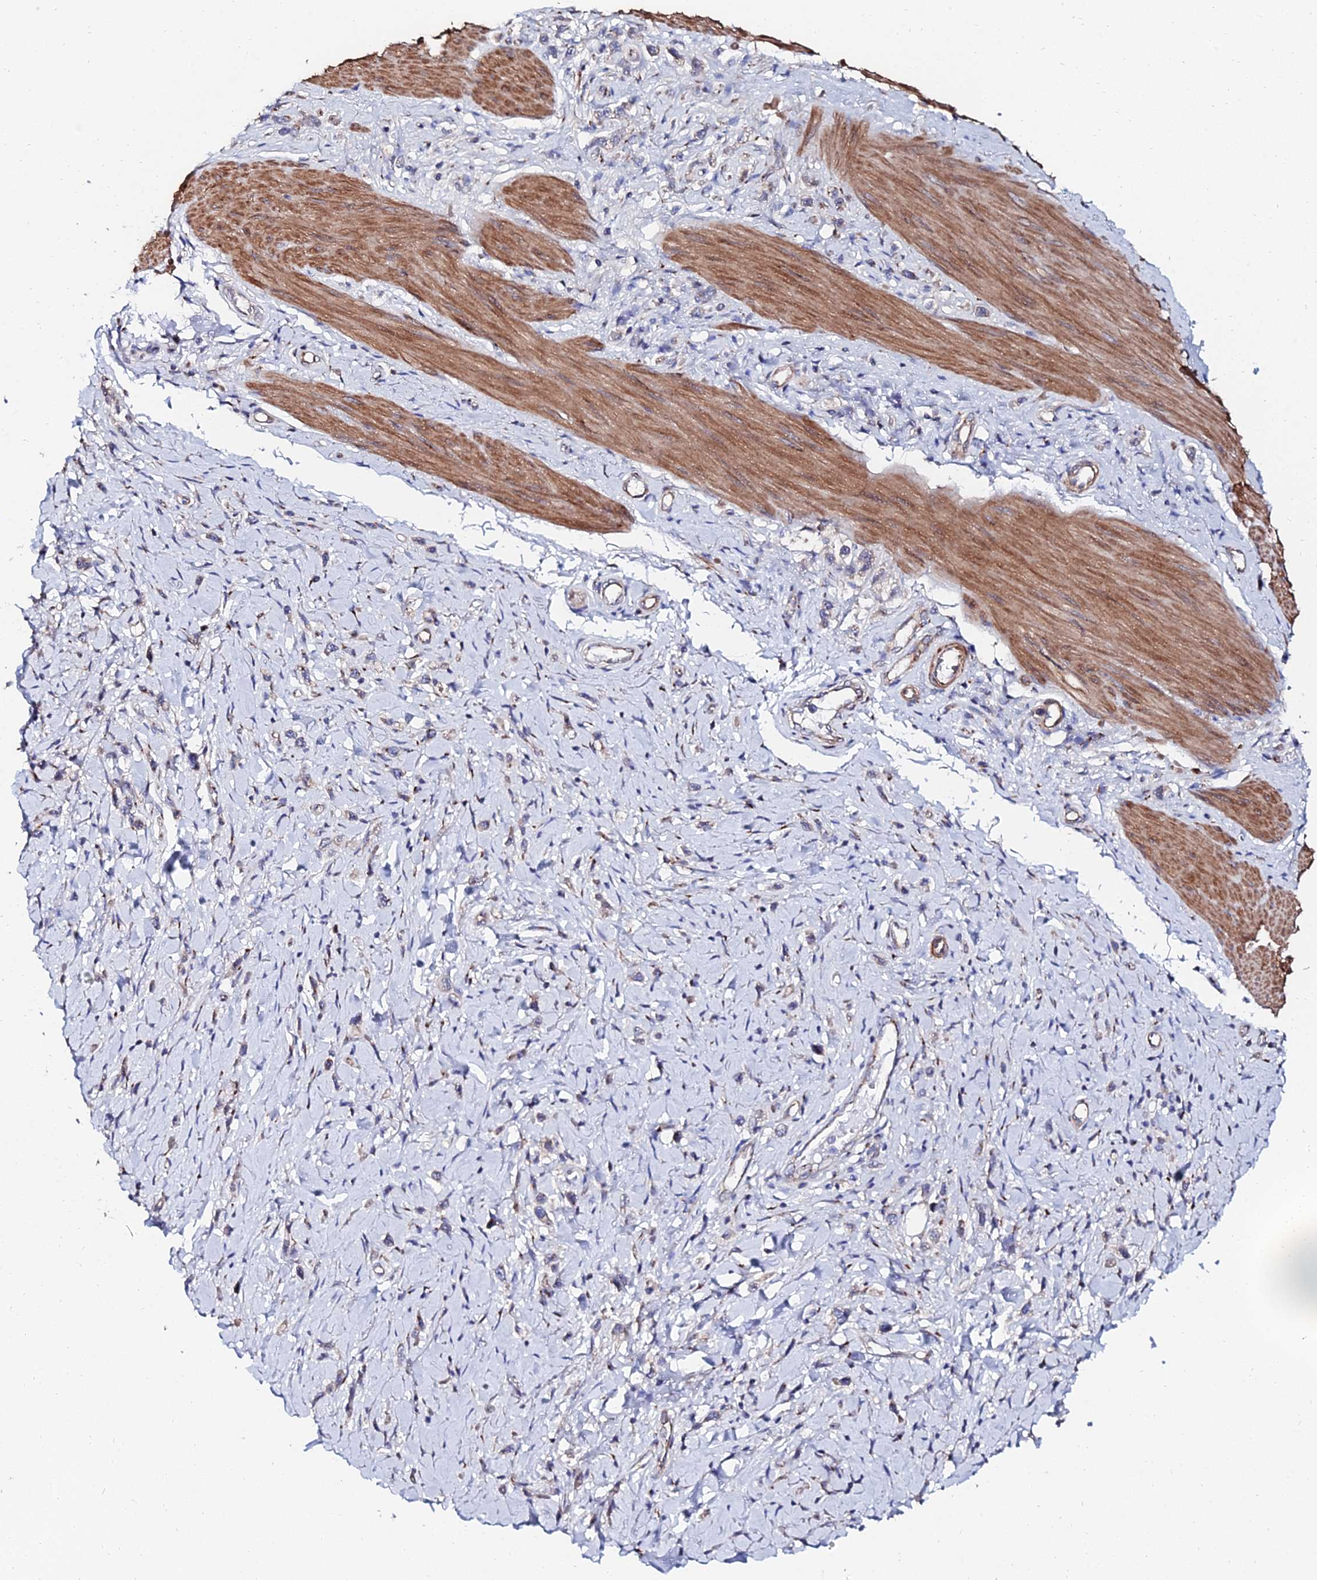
{"staining": {"intensity": "weak", "quantity": "<25%", "location": "cytoplasmic/membranous"}, "tissue": "stomach cancer", "cell_type": "Tumor cells", "image_type": "cancer", "snomed": [{"axis": "morphology", "description": "Adenocarcinoma, NOS"}, {"axis": "topography", "description": "Stomach"}], "caption": "Tumor cells are negative for brown protein staining in stomach cancer. (Stains: DAB (3,3'-diaminobenzidine) immunohistochemistry (IHC) with hematoxylin counter stain, Microscopy: brightfield microscopy at high magnification).", "gene": "BORCS8", "patient": {"sex": "female", "age": 65}}